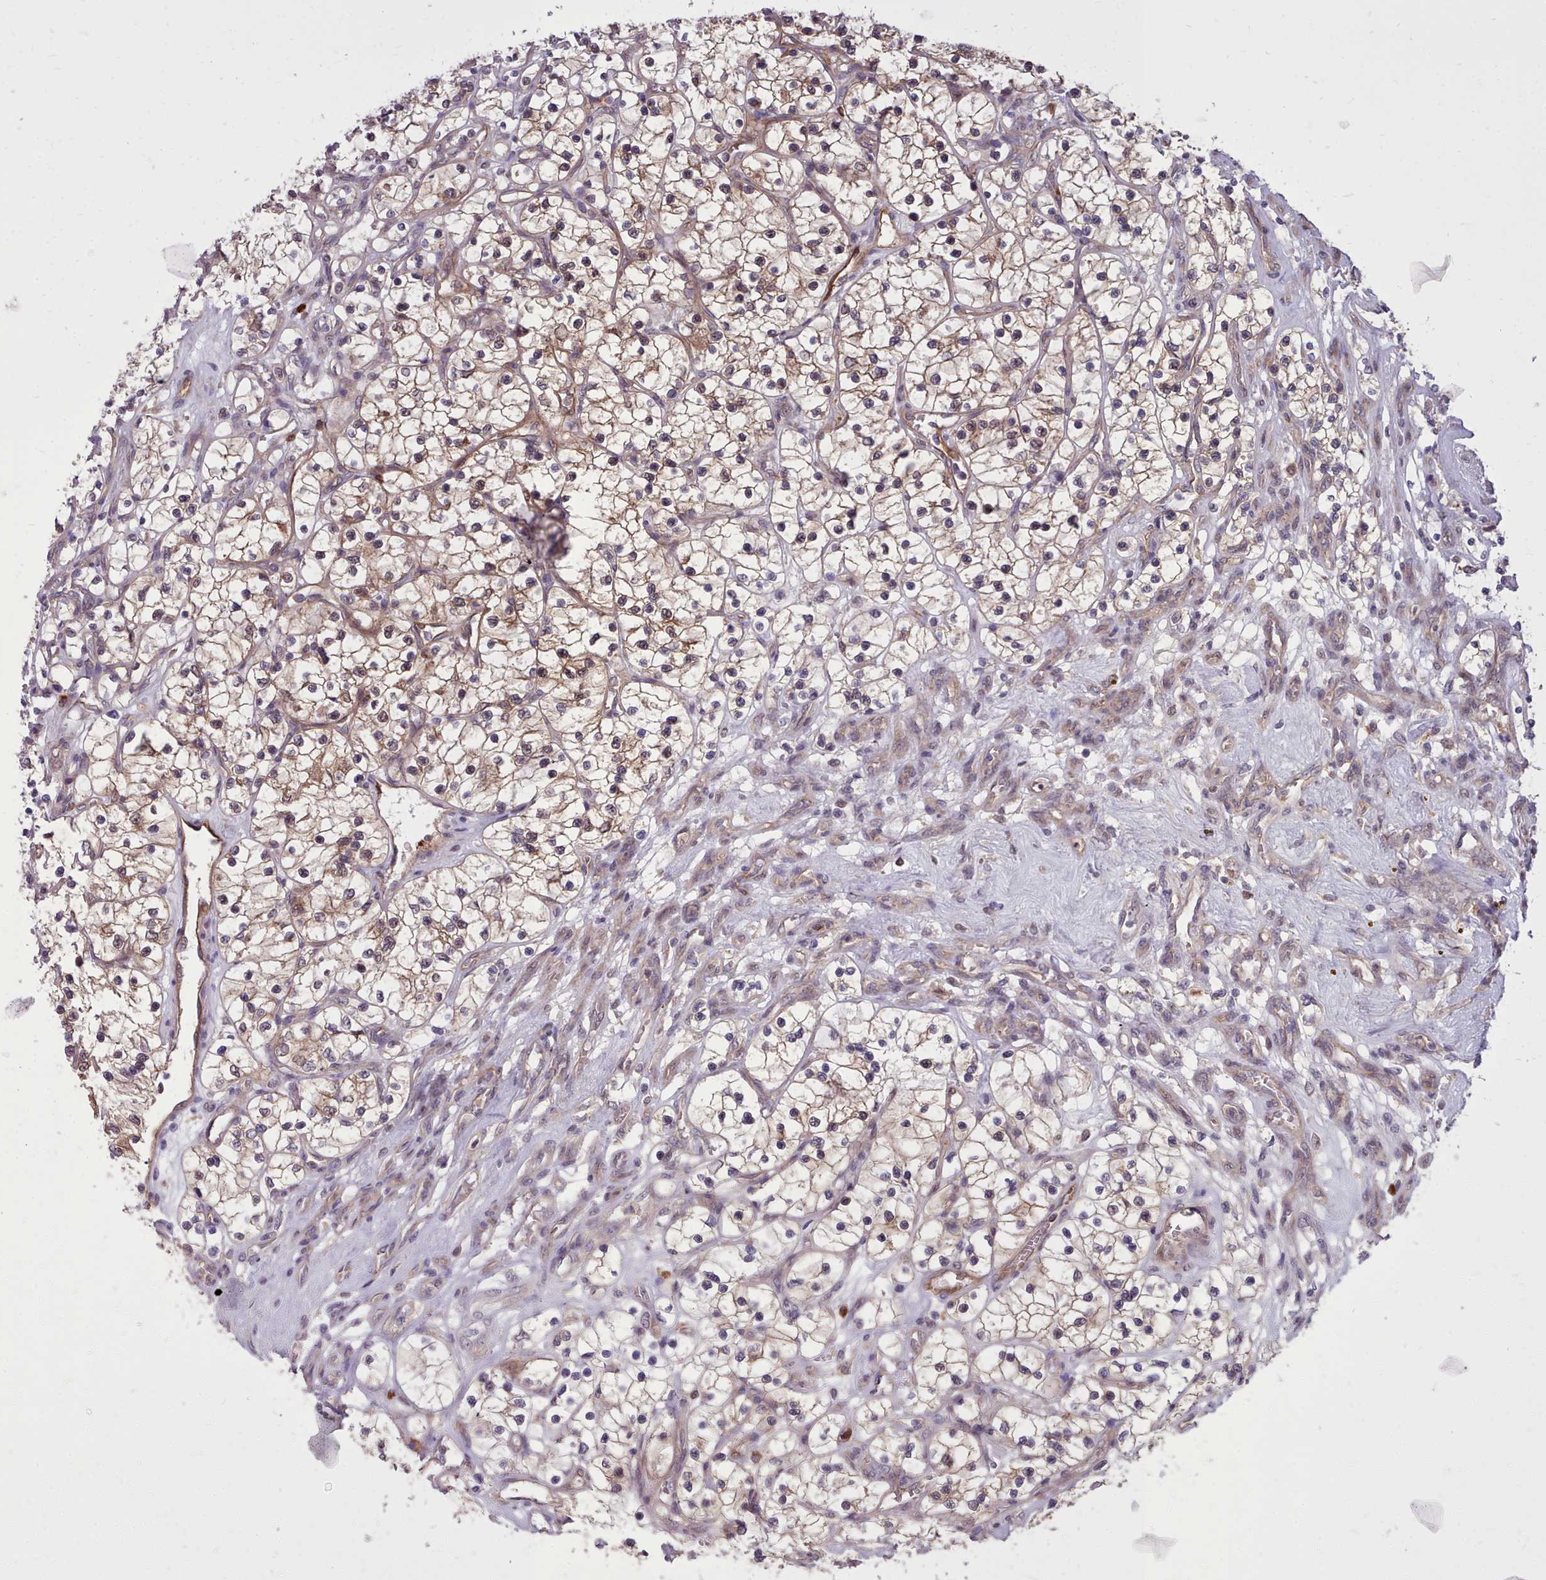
{"staining": {"intensity": "moderate", "quantity": ">75%", "location": "cytoplasmic/membranous"}, "tissue": "renal cancer", "cell_type": "Tumor cells", "image_type": "cancer", "snomed": [{"axis": "morphology", "description": "Adenocarcinoma, NOS"}, {"axis": "topography", "description": "Kidney"}], "caption": "An immunohistochemistry photomicrograph of tumor tissue is shown. Protein staining in brown shows moderate cytoplasmic/membranous positivity in renal cancer (adenocarcinoma) within tumor cells.", "gene": "AHCY", "patient": {"sex": "female", "age": 69}}